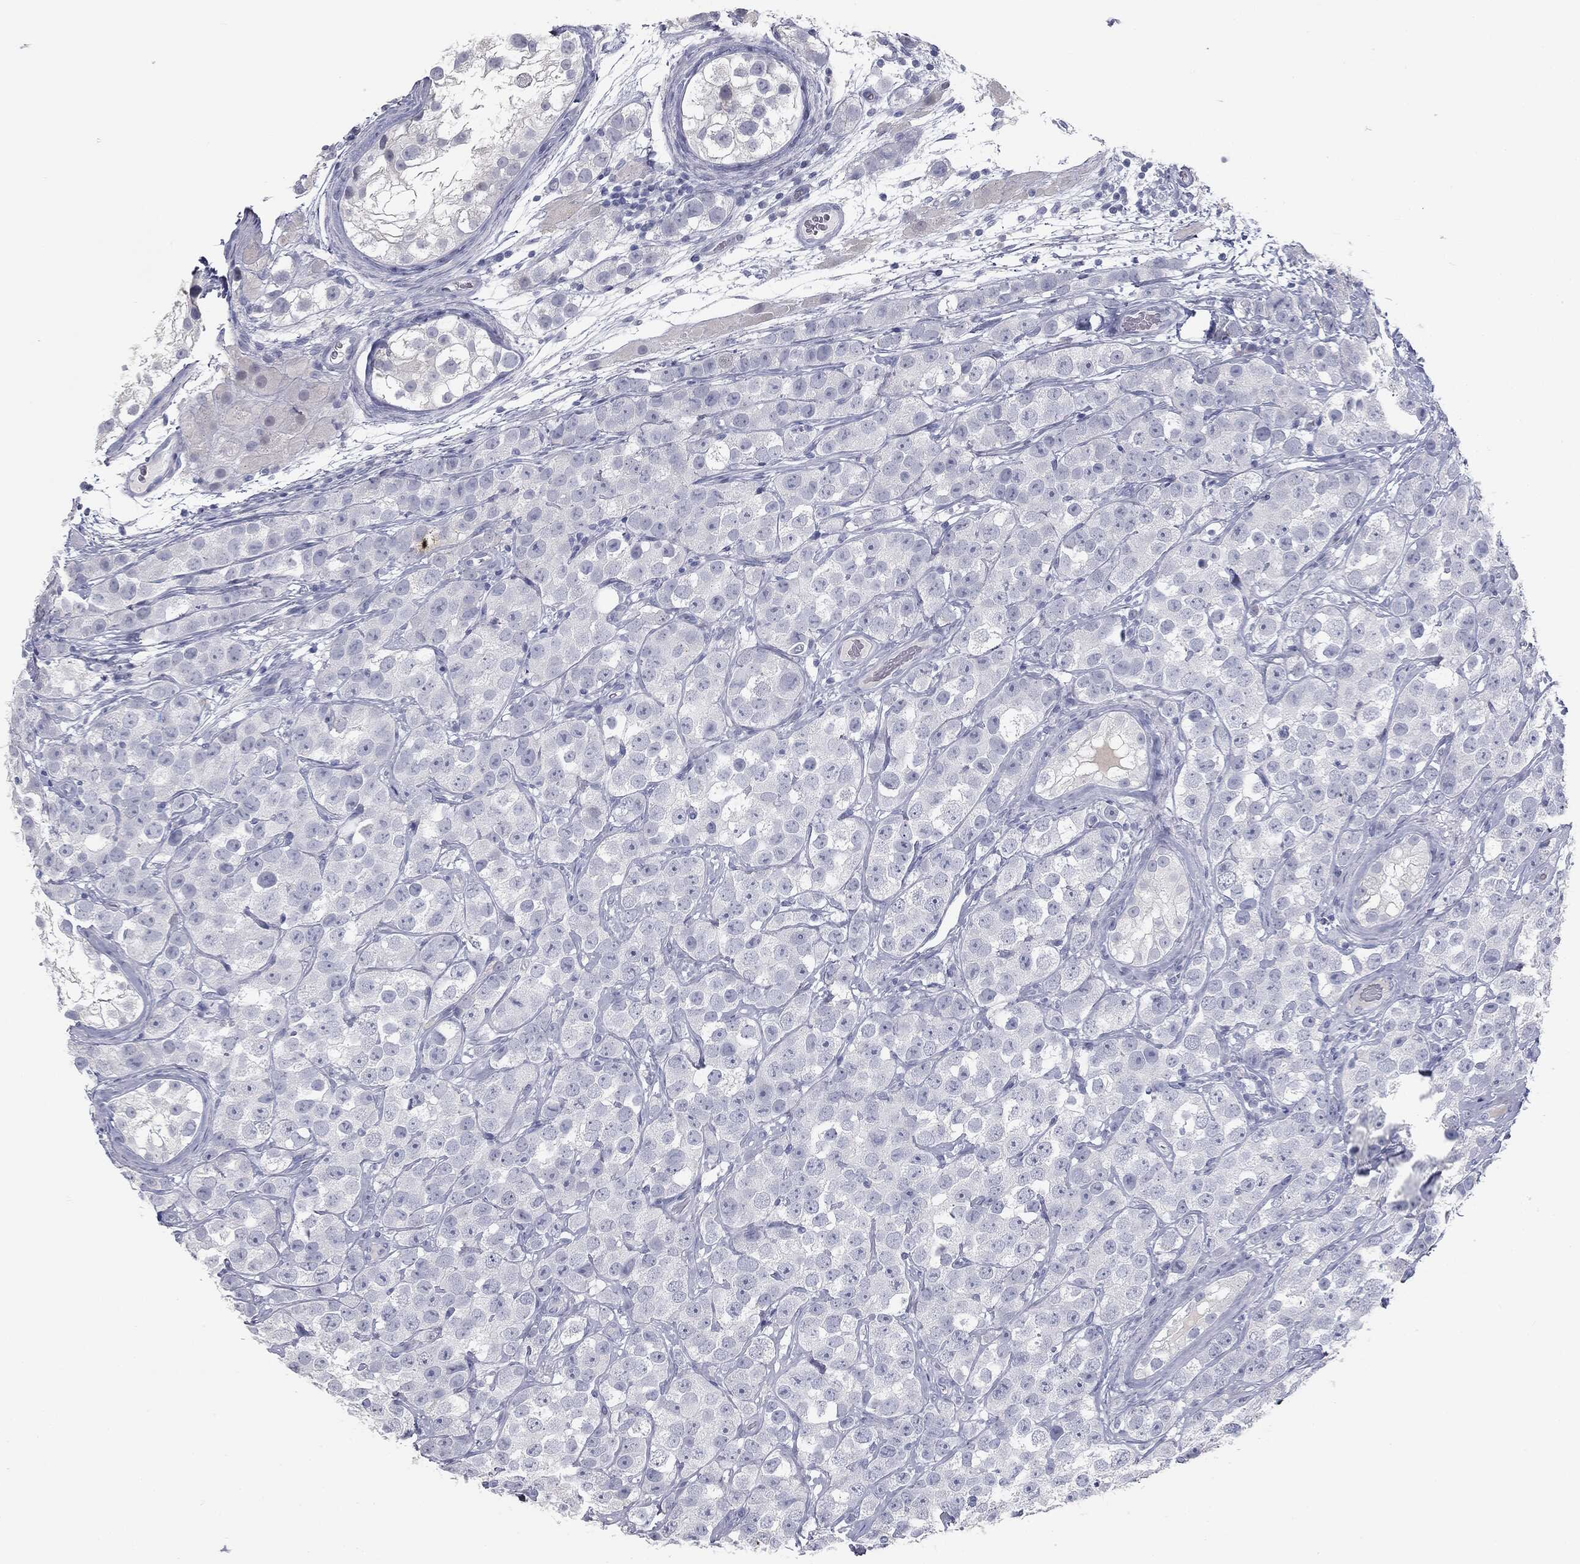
{"staining": {"intensity": "negative", "quantity": "none", "location": "none"}, "tissue": "testis cancer", "cell_type": "Tumor cells", "image_type": "cancer", "snomed": [{"axis": "morphology", "description": "Seminoma, NOS"}, {"axis": "topography", "description": "Testis"}], "caption": "Tumor cells show no significant protein staining in testis seminoma.", "gene": "MUC5AC", "patient": {"sex": "male", "age": 28}}